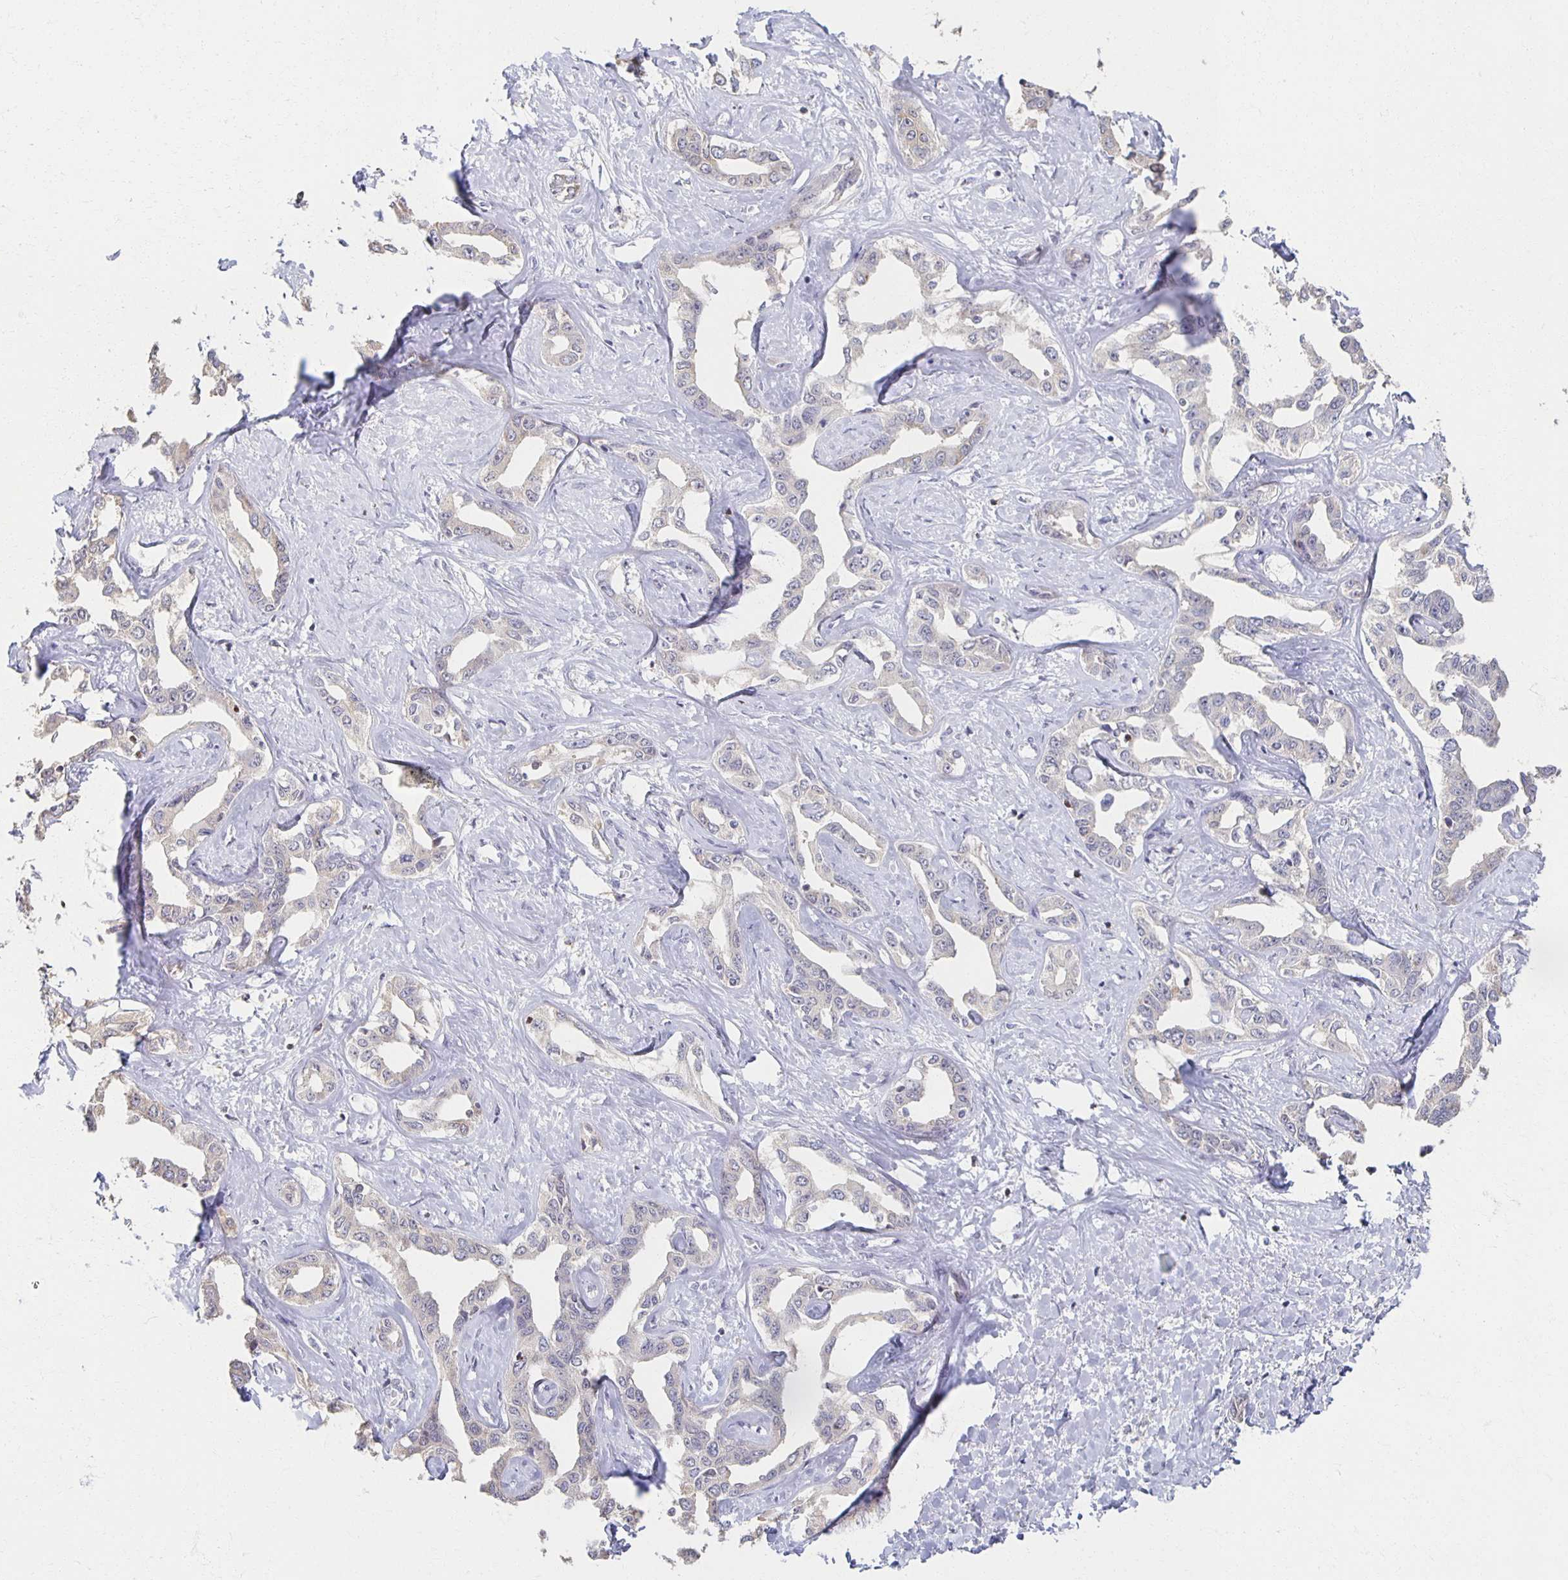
{"staining": {"intensity": "negative", "quantity": "none", "location": "none"}, "tissue": "liver cancer", "cell_type": "Tumor cells", "image_type": "cancer", "snomed": [{"axis": "morphology", "description": "Cholangiocarcinoma"}, {"axis": "topography", "description": "Liver"}], "caption": "This is an immunohistochemistry micrograph of human liver cholangiocarcinoma. There is no expression in tumor cells.", "gene": "ZNF692", "patient": {"sex": "male", "age": 59}}